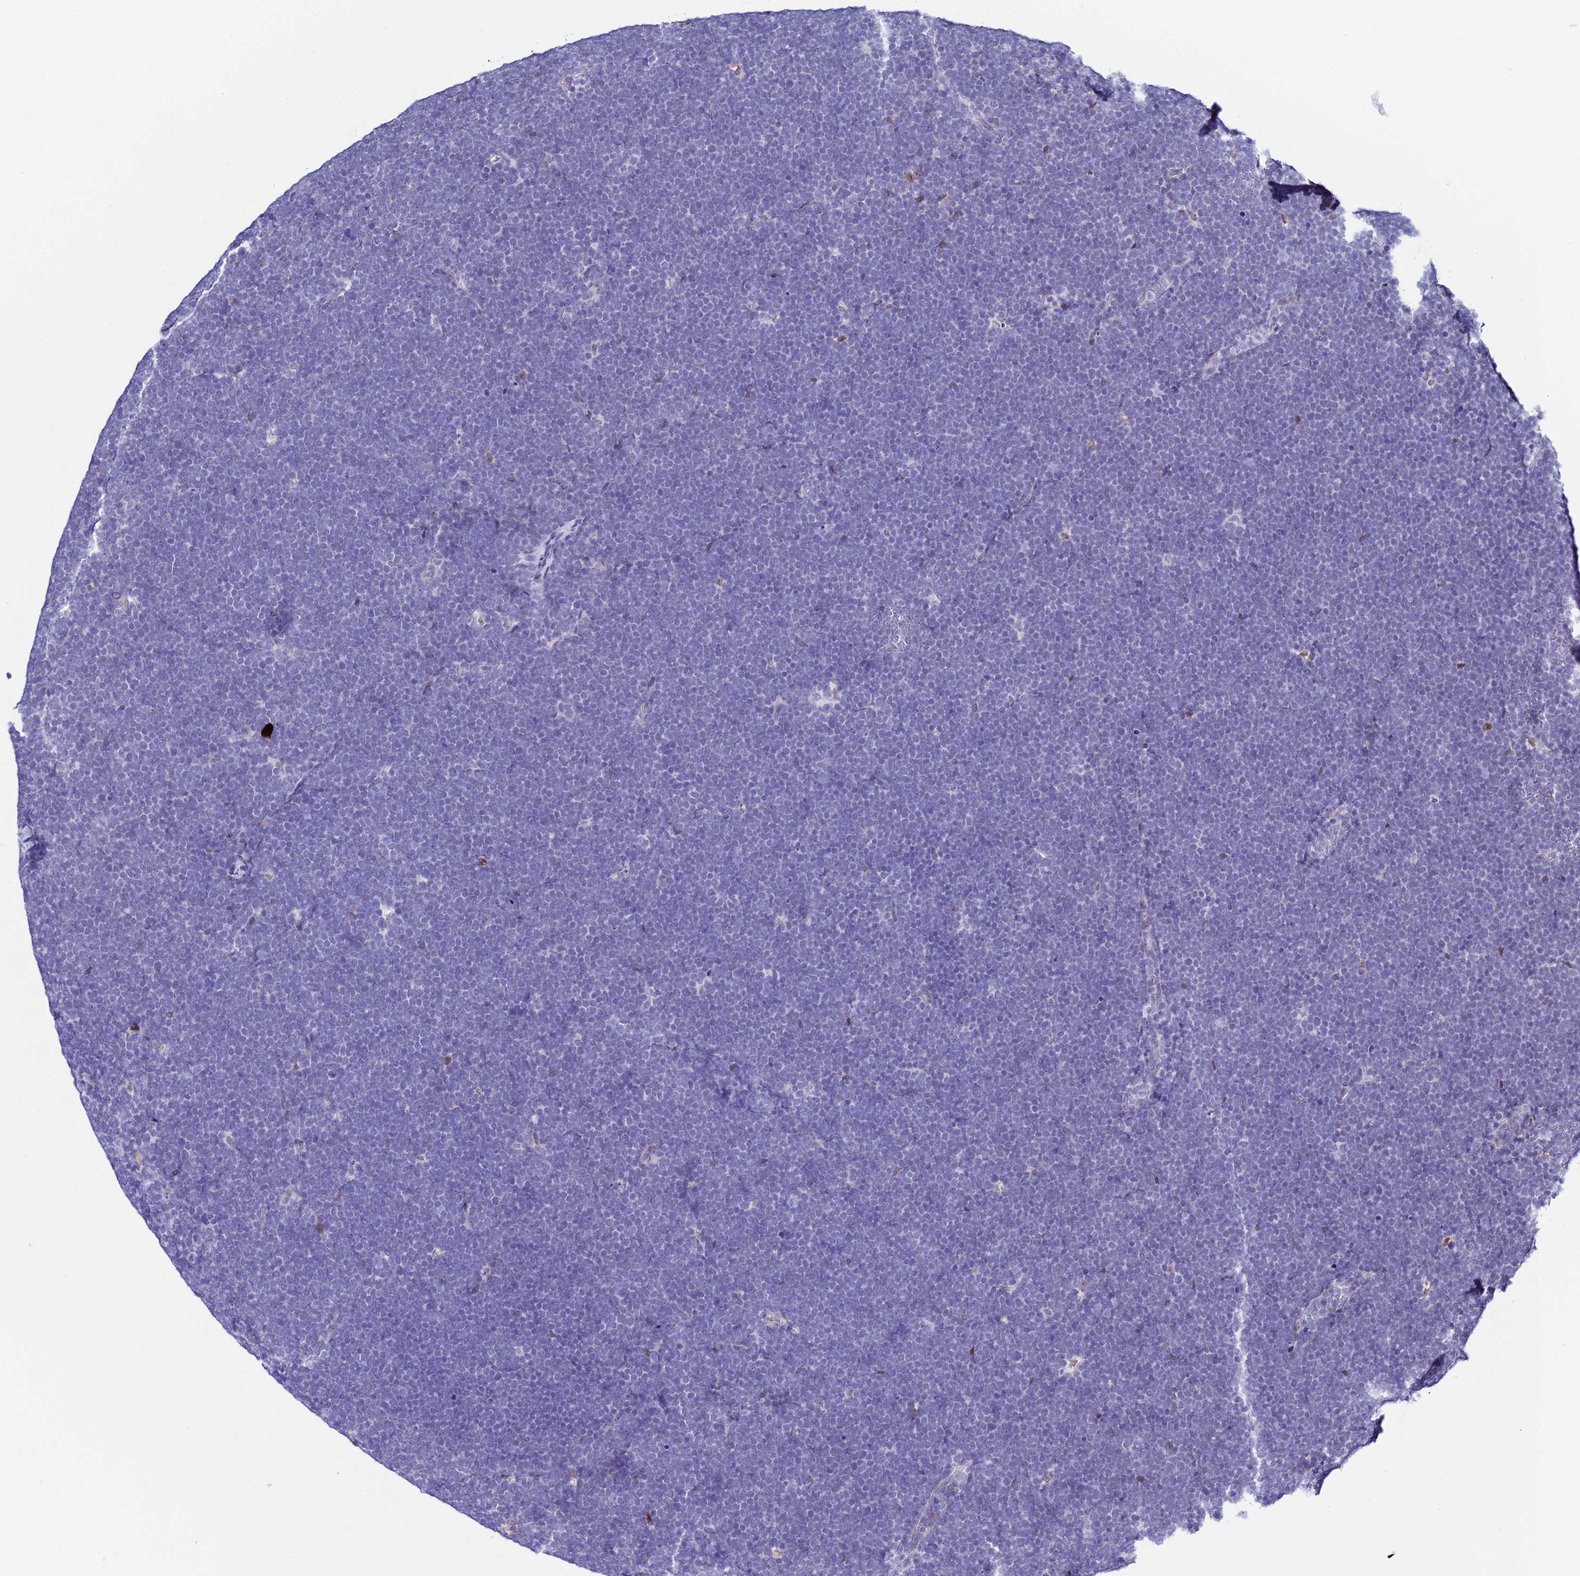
{"staining": {"intensity": "negative", "quantity": "none", "location": "none"}, "tissue": "lymphoma", "cell_type": "Tumor cells", "image_type": "cancer", "snomed": [{"axis": "morphology", "description": "Malignant lymphoma, non-Hodgkin's type, High grade"}, {"axis": "topography", "description": "Lymph node"}], "caption": "A high-resolution image shows immunohistochemistry staining of lymphoma, which shows no significant staining in tumor cells.", "gene": "POFUT2", "patient": {"sex": "male", "age": 13}}